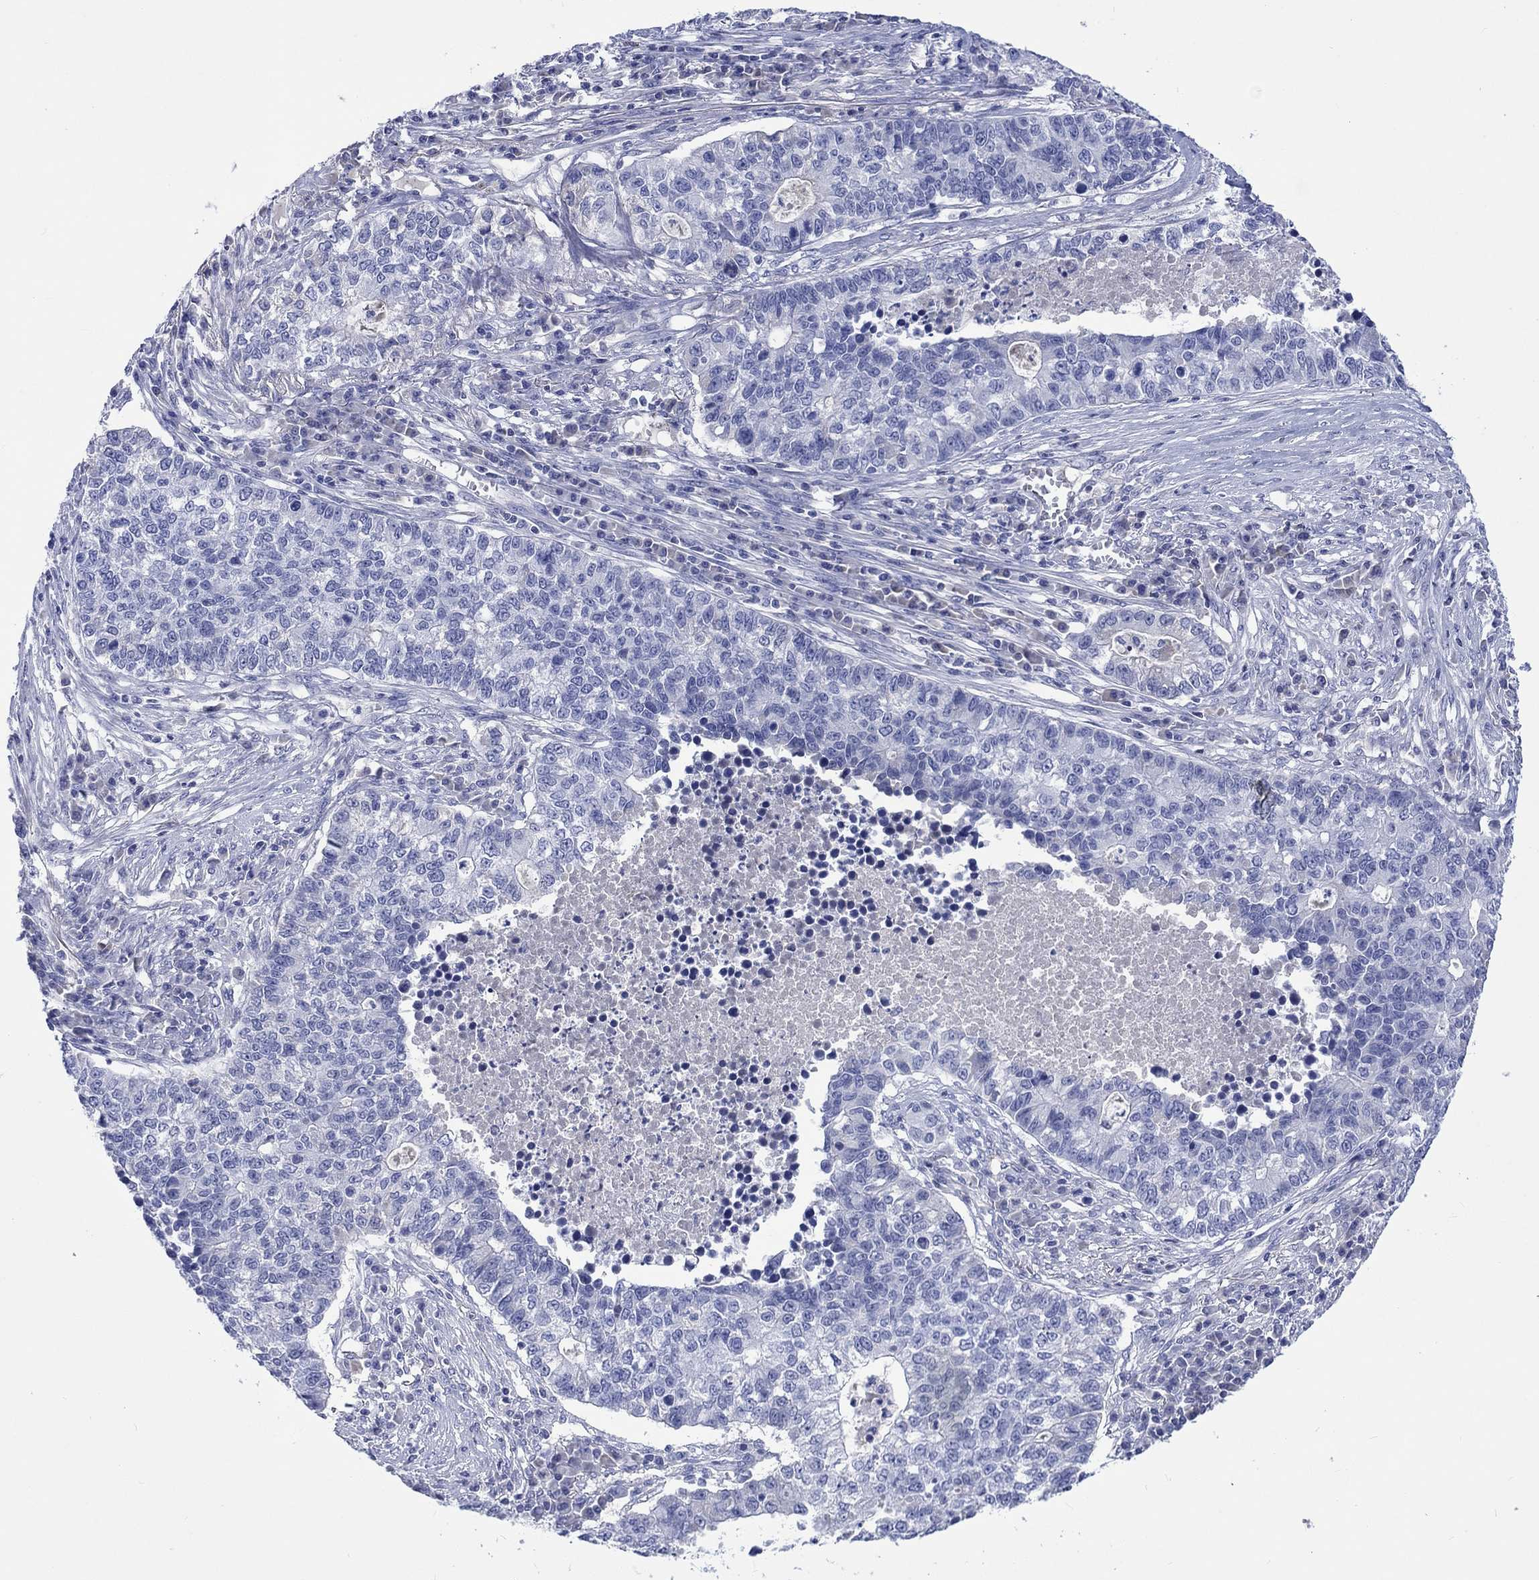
{"staining": {"intensity": "negative", "quantity": "none", "location": "none"}, "tissue": "lung cancer", "cell_type": "Tumor cells", "image_type": "cancer", "snomed": [{"axis": "morphology", "description": "Adenocarcinoma, NOS"}, {"axis": "topography", "description": "Lung"}], "caption": "DAB immunohistochemical staining of adenocarcinoma (lung) displays no significant positivity in tumor cells.", "gene": "CACNG3", "patient": {"sex": "male", "age": 57}}